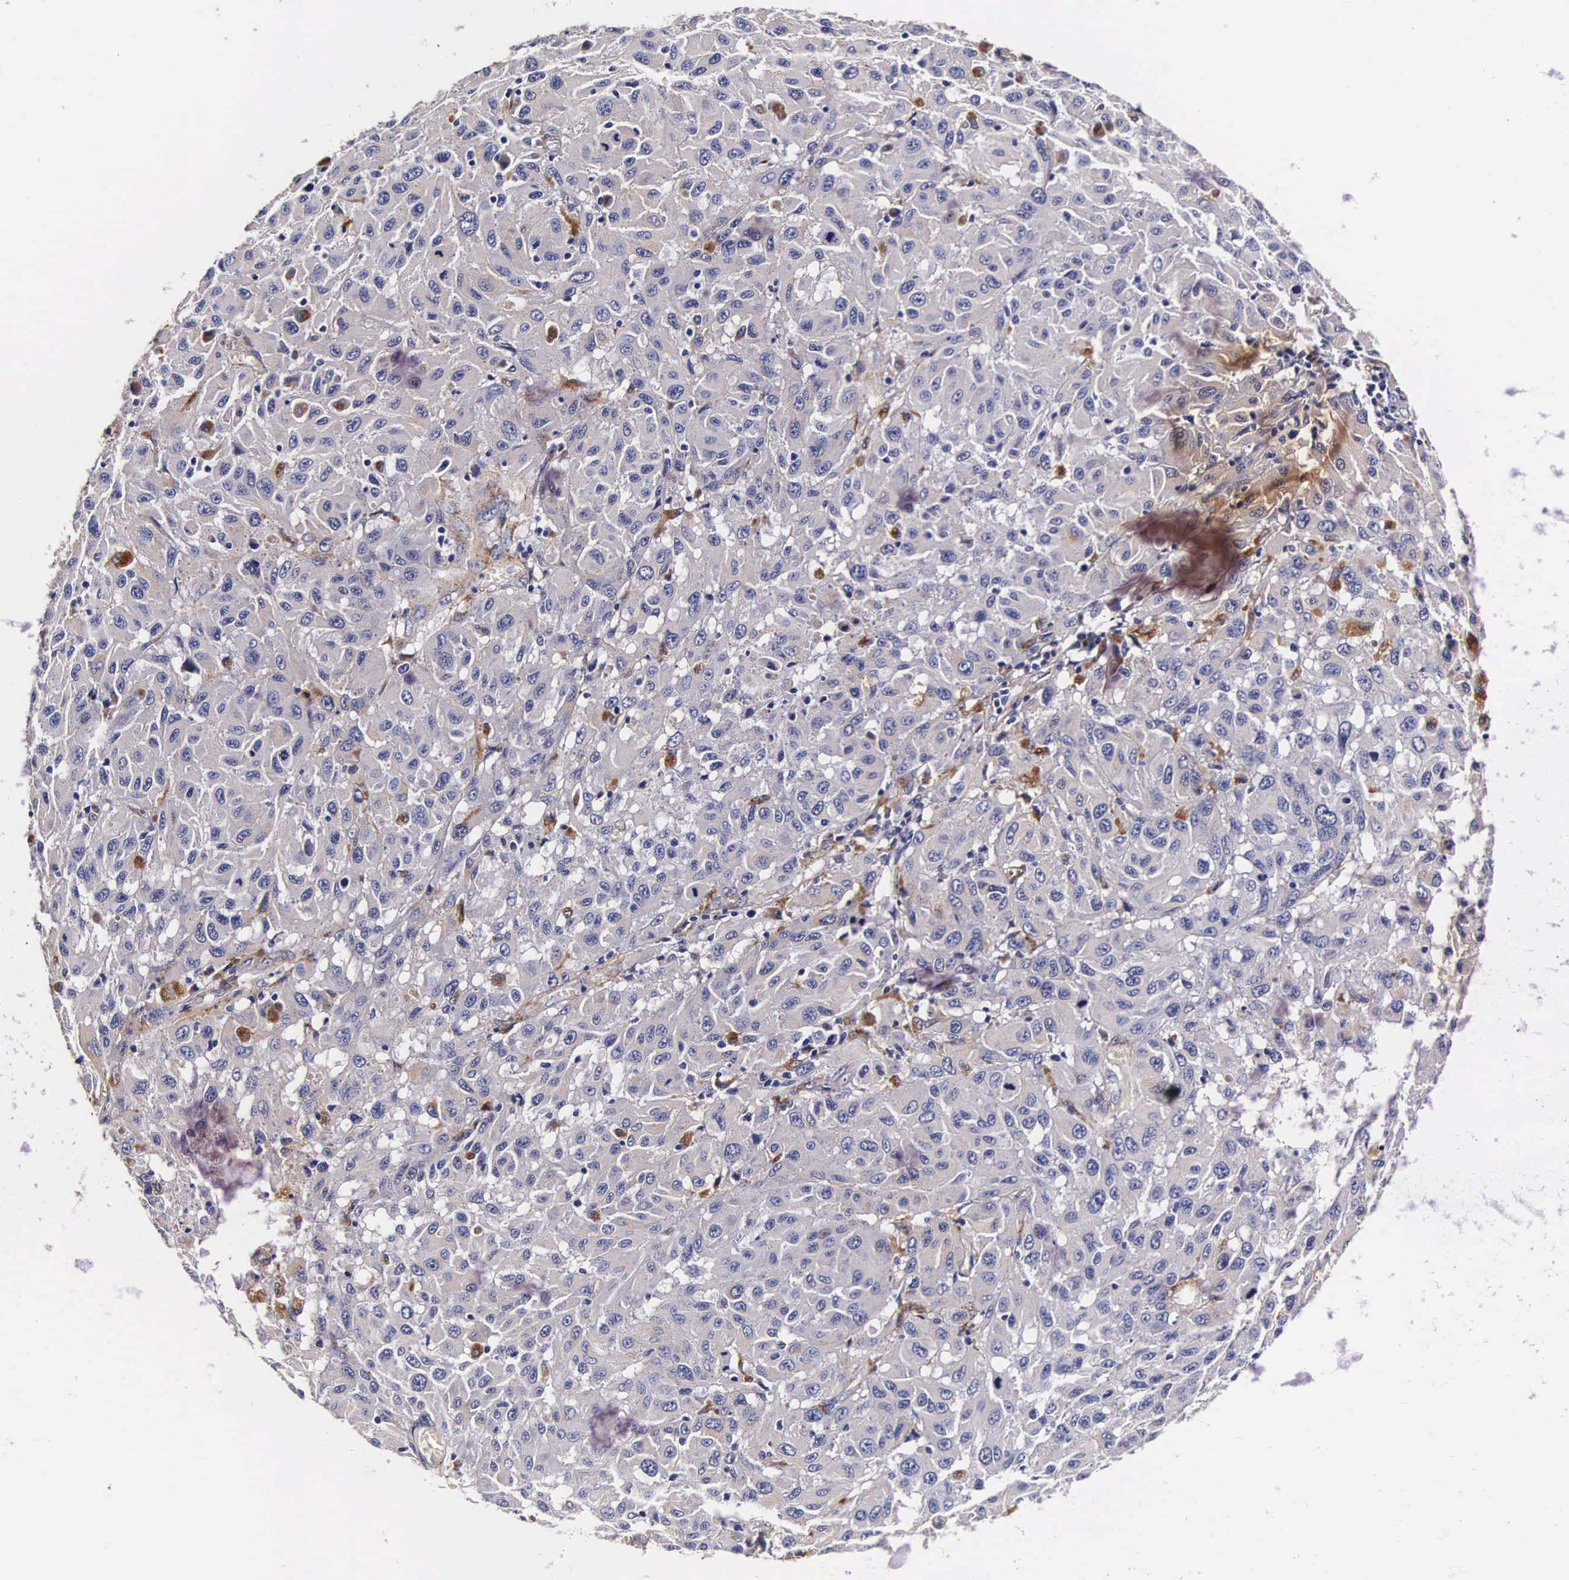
{"staining": {"intensity": "moderate", "quantity": "<25%", "location": "cytoplasmic/membranous"}, "tissue": "melanoma", "cell_type": "Tumor cells", "image_type": "cancer", "snomed": [{"axis": "morphology", "description": "Malignant melanoma, NOS"}, {"axis": "topography", "description": "Skin"}], "caption": "The image exhibits staining of malignant melanoma, revealing moderate cytoplasmic/membranous protein staining (brown color) within tumor cells.", "gene": "CTSB", "patient": {"sex": "female", "age": 77}}